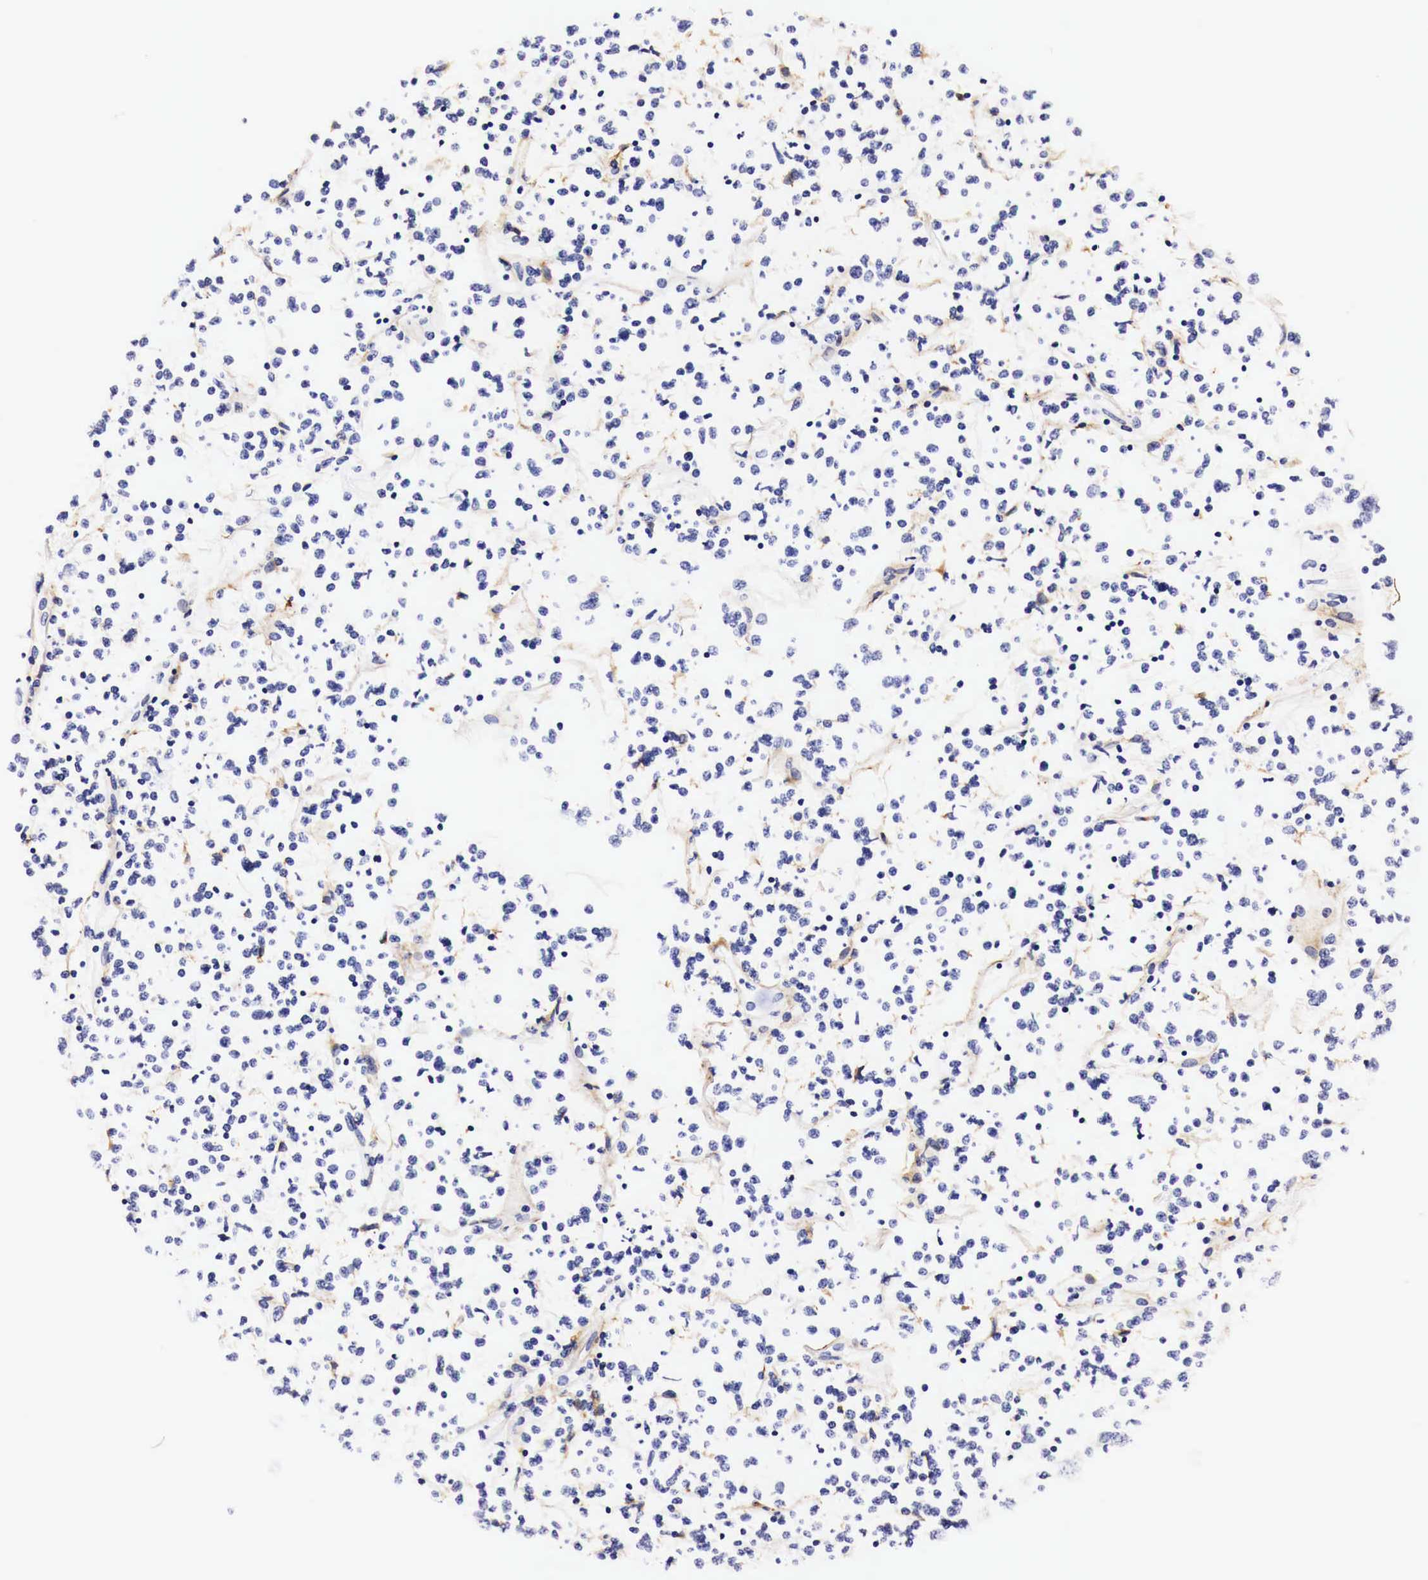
{"staining": {"intensity": "negative", "quantity": "none", "location": "none"}, "tissue": "lymphoma", "cell_type": "Tumor cells", "image_type": "cancer", "snomed": [{"axis": "morphology", "description": "Malignant lymphoma, non-Hodgkin's type, Low grade"}, {"axis": "topography", "description": "Small intestine"}], "caption": "Immunohistochemistry (IHC) histopathology image of neoplastic tissue: low-grade malignant lymphoma, non-Hodgkin's type stained with DAB exhibits no significant protein expression in tumor cells.", "gene": "EGFR", "patient": {"sex": "female", "age": 59}}